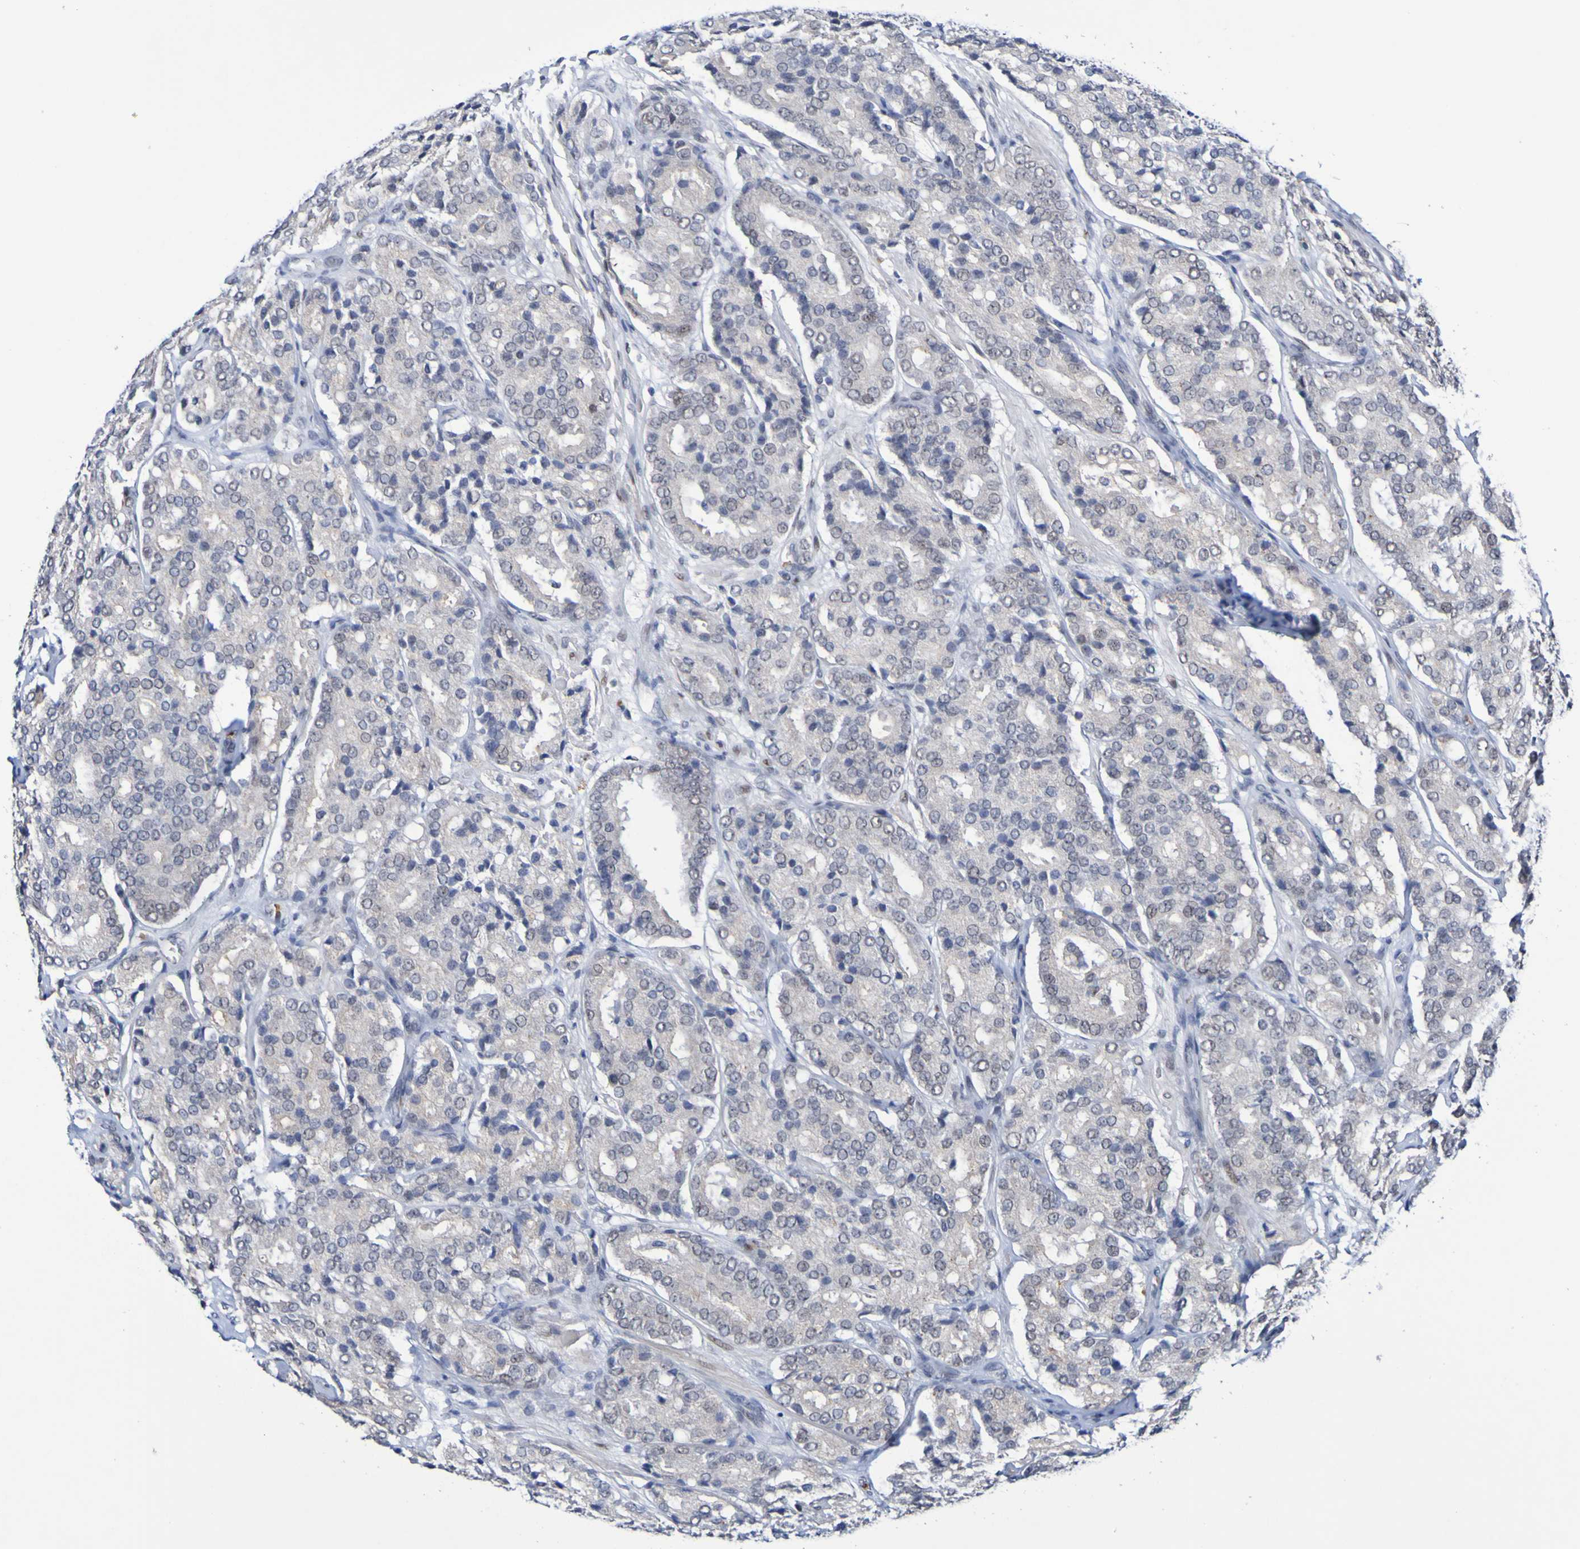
{"staining": {"intensity": "weak", "quantity": "25%-75%", "location": "nuclear"}, "tissue": "prostate cancer", "cell_type": "Tumor cells", "image_type": "cancer", "snomed": [{"axis": "morphology", "description": "Adenocarcinoma, High grade"}, {"axis": "topography", "description": "Prostate"}], "caption": "This histopathology image exhibits immunohistochemistry staining of human prostate high-grade adenocarcinoma, with low weak nuclear expression in about 25%-75% of tumor cells.", "gene": "PCGF1", "patient": {"sex": "male", "age": 65}}